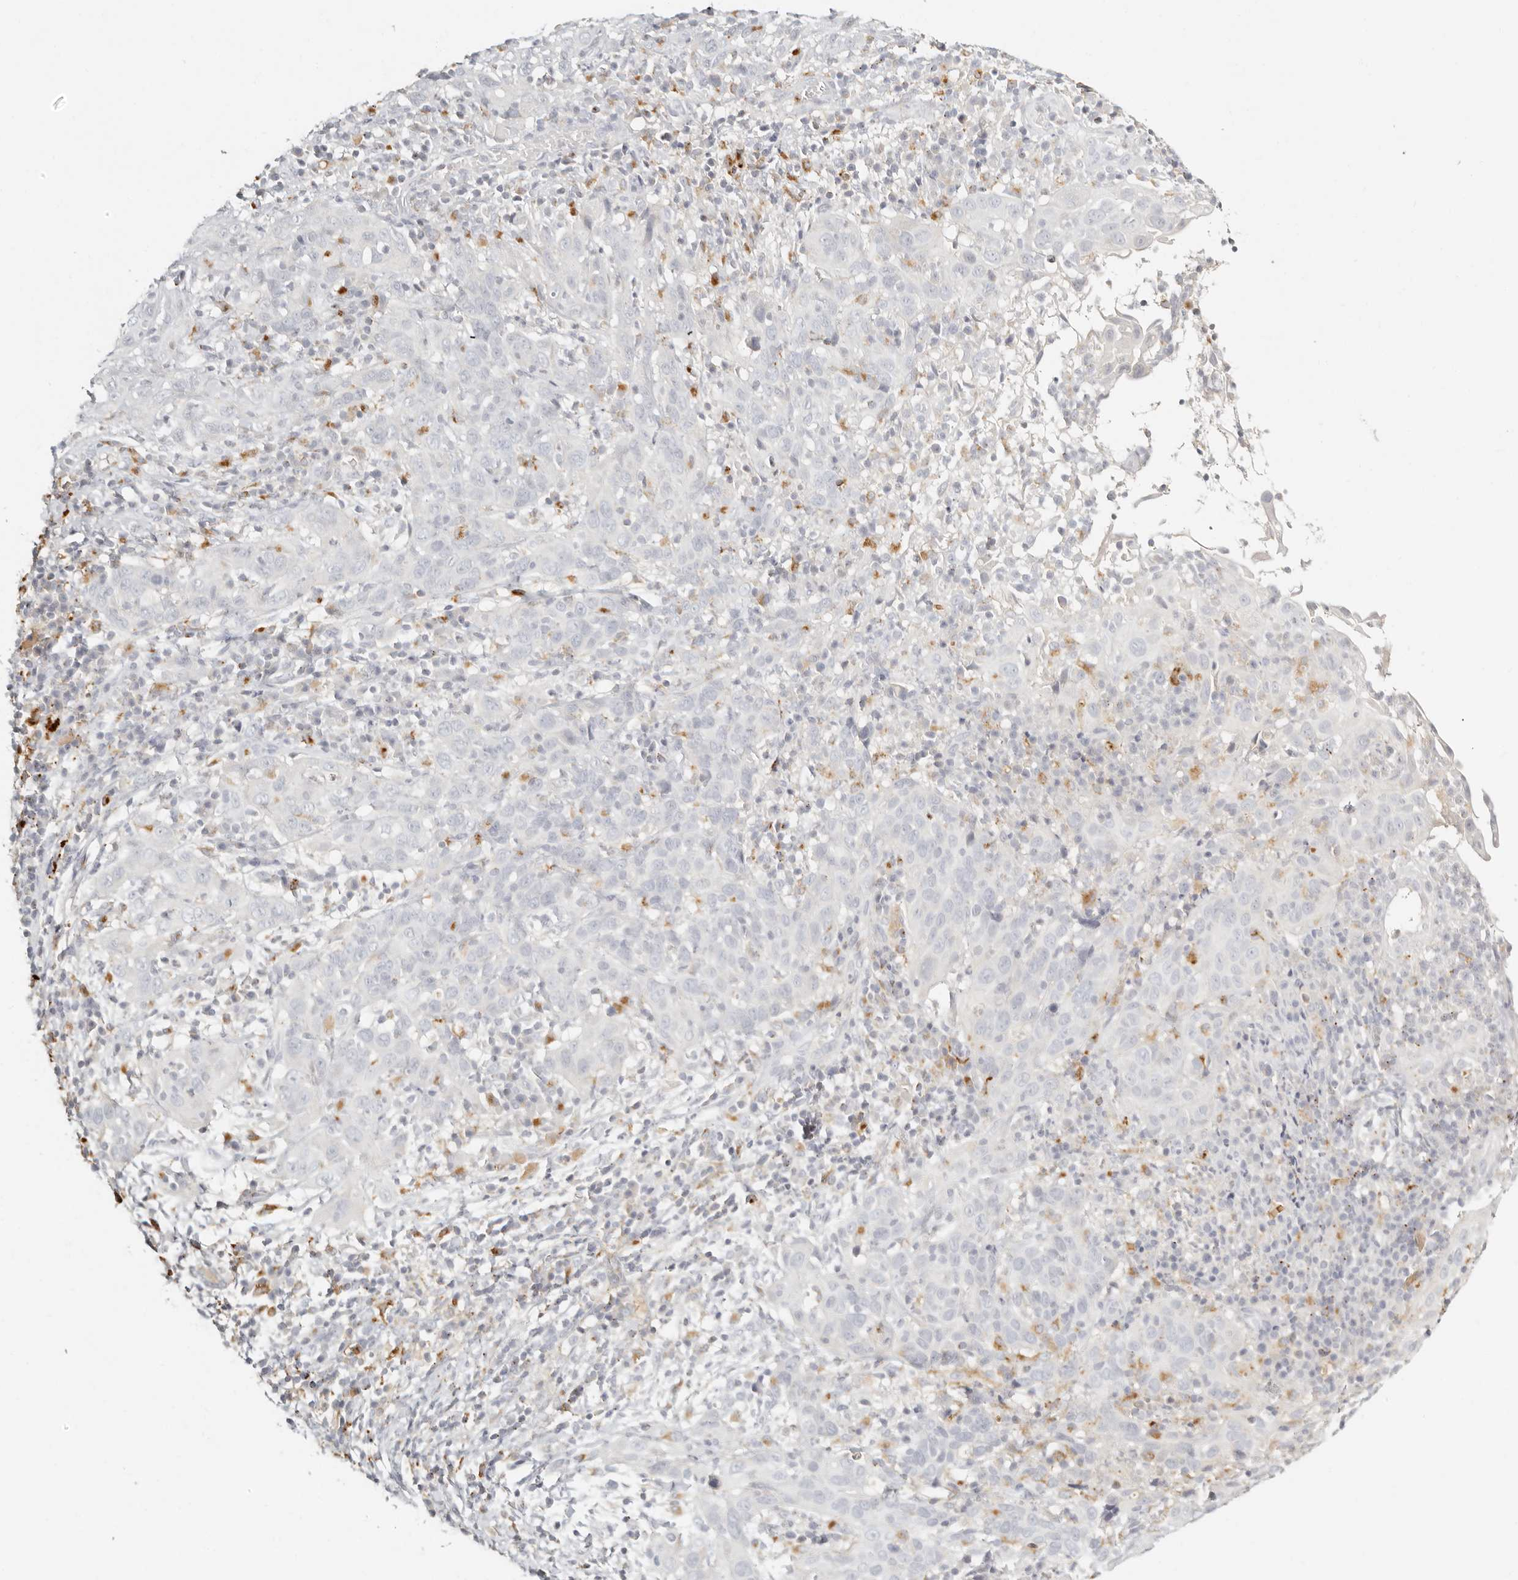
{"staining": {"intensity": "negative", "quantity": "none", "location": "none"}, "tissue": "cervical cancer", "cell_type": "Tumor cells", "image_type": "cancer", "snomed": [{"axis": "morphology", "description": "Squamous cell carcinoma, NOS"}, {"axis": "topography", "description": "Cervix"}], "caption": "High magnification brightfield microscopy of cervical squamous cell carcinoma stained with DAB (brown) and counterstained with hematoxylin (blue): tumor cells show no significant staining. Brightfield microscopy of IHC stained with DAB (3,3'-diaminobenzidine) (brown) and hematoxylin (blue), captured at high magnification.", "gene": "RNASET2", "patient": {"sex": "female", "age": 46}}